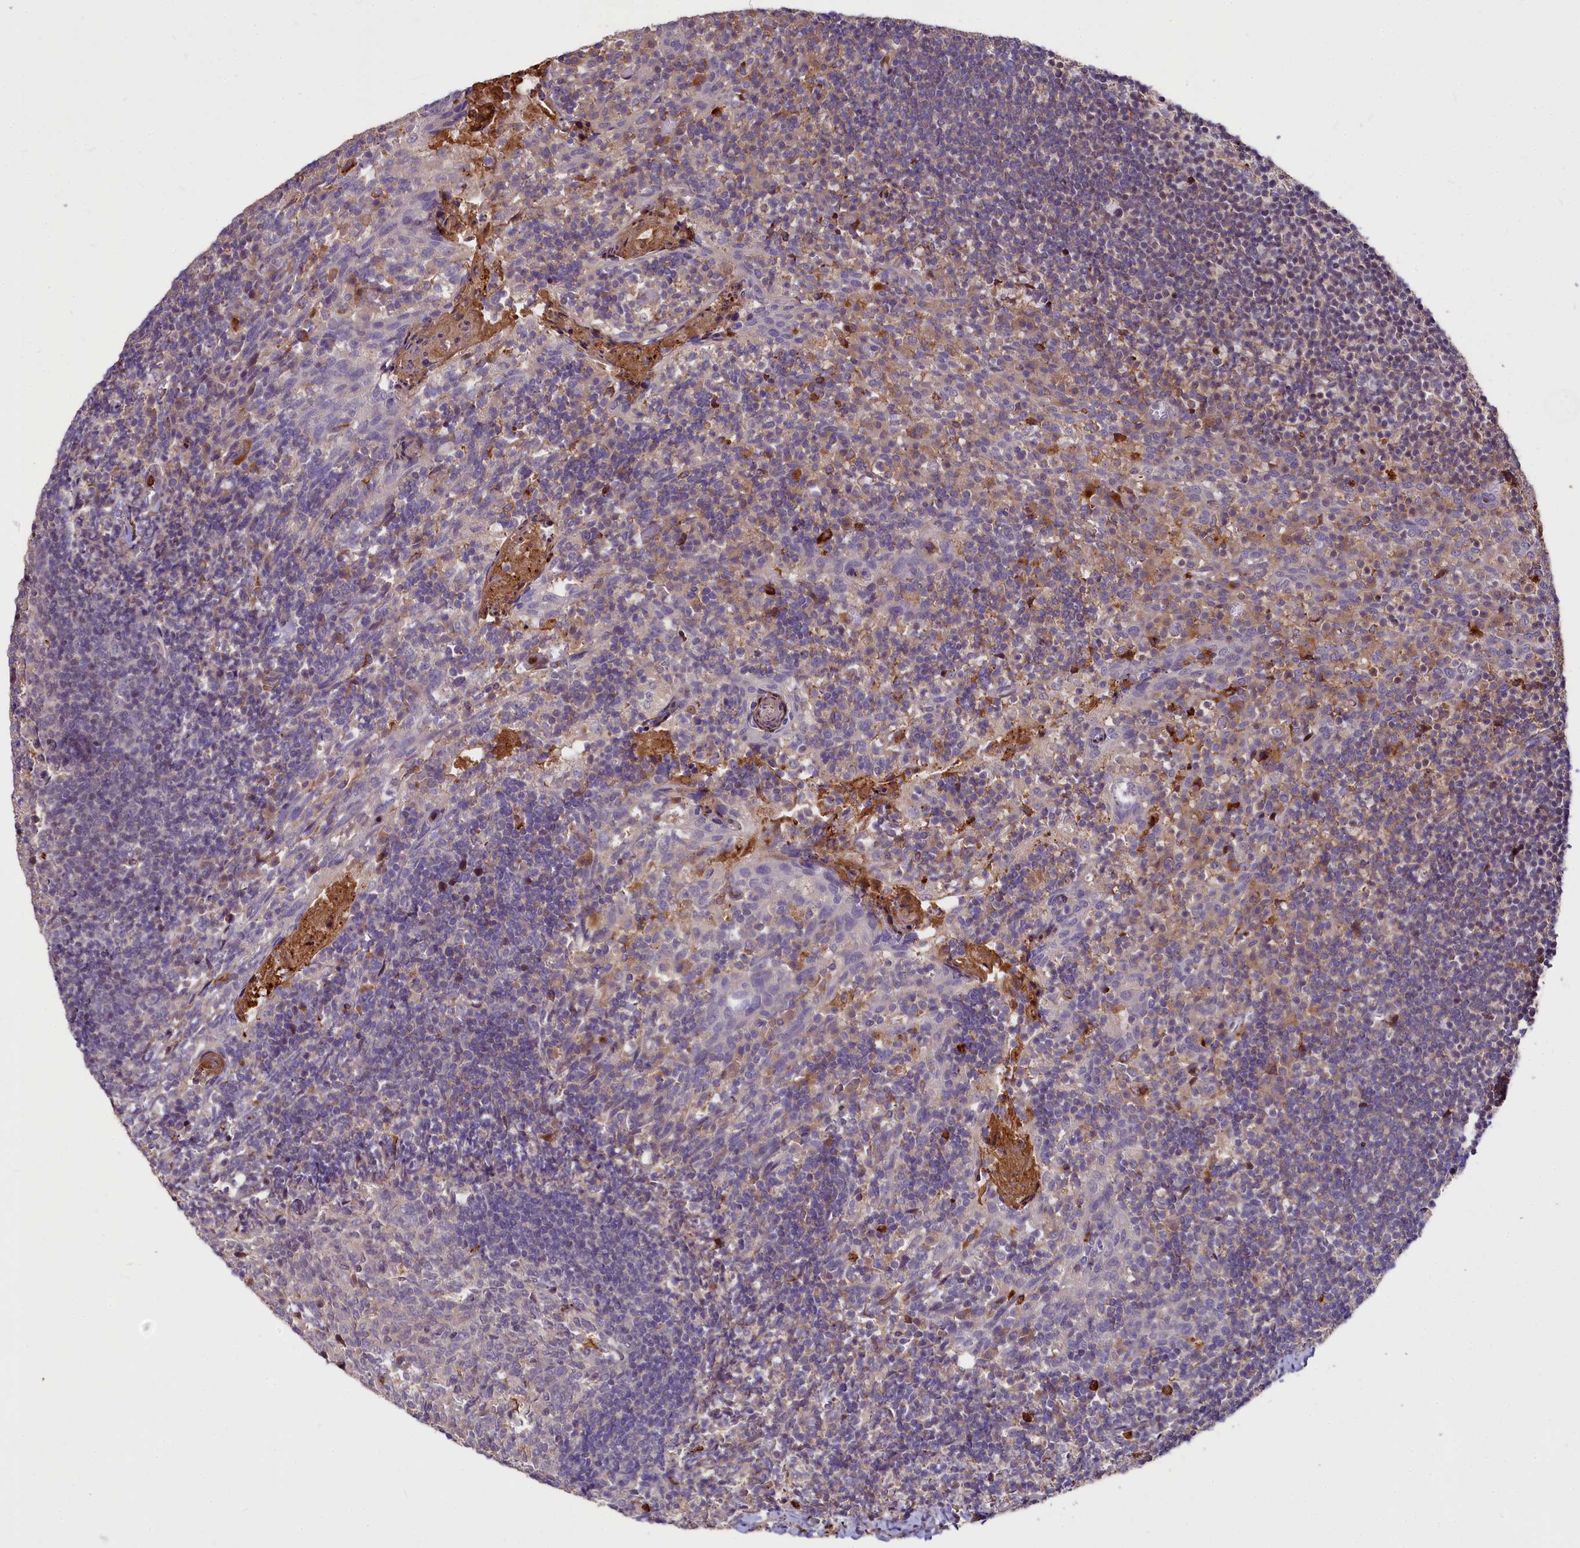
{"staining": {"intensity": "negative", "quantity": "none", "location": "none"}, "tissue": "tonsil", "cell_type": "Germinal center cells", "image_type": "normal", "snomed": [{"axis": "morphology", "description": "Normal tissue, NOS"}, {"axis": "topography", "description": "Tonsil"}], "caption": "Immunohistochemistry (IHC) photomicrograph of benign tonsil stained for a protein (brown), which exhibits no staining in germinal center cells.", "gene": "ATG101", "patient": {"sex": "female", "age": 10}}